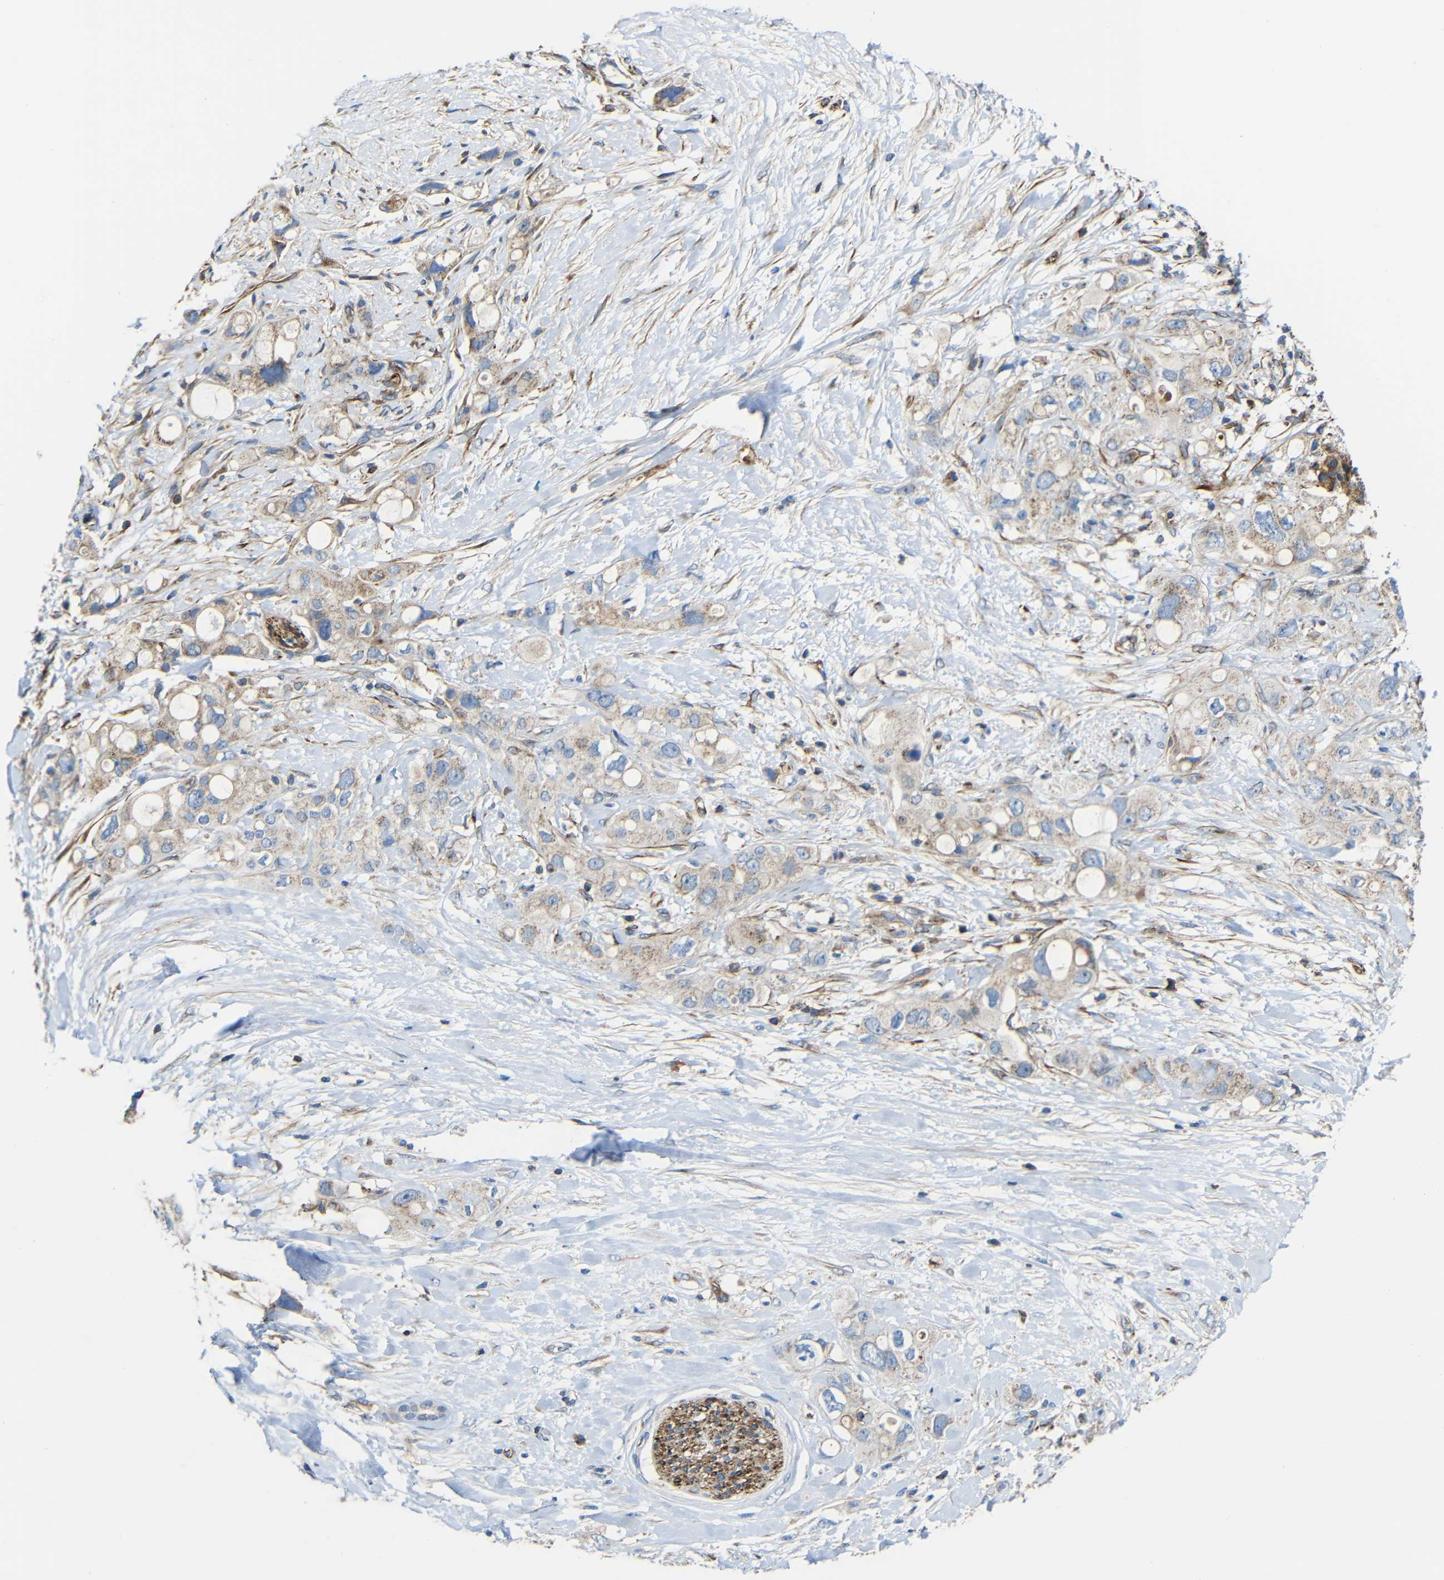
{"staining": {"intensity": "weak", "quantity": ">75%", "location": "cytoplasmic/membranous"}, "tissue": "pancreatic cancer", "cell_type": "Tumor cells", "image_type": "cancer", "snomed": [{"axis": "morphology", "description": "Adenocarcinoma, NOS"}, {"axis": "topography", "description": "Pancreas"}], "caption": "A high-resolution image shows immunohistochemistry (IHC) staining of pancreatic cancer (adenocarcinoma), which reveals weak cytoplasmic/membranous positivity in about >75% of tumor cells.", "gene": "IGSF10", "patient": {"sex": "female", "age": 56}}